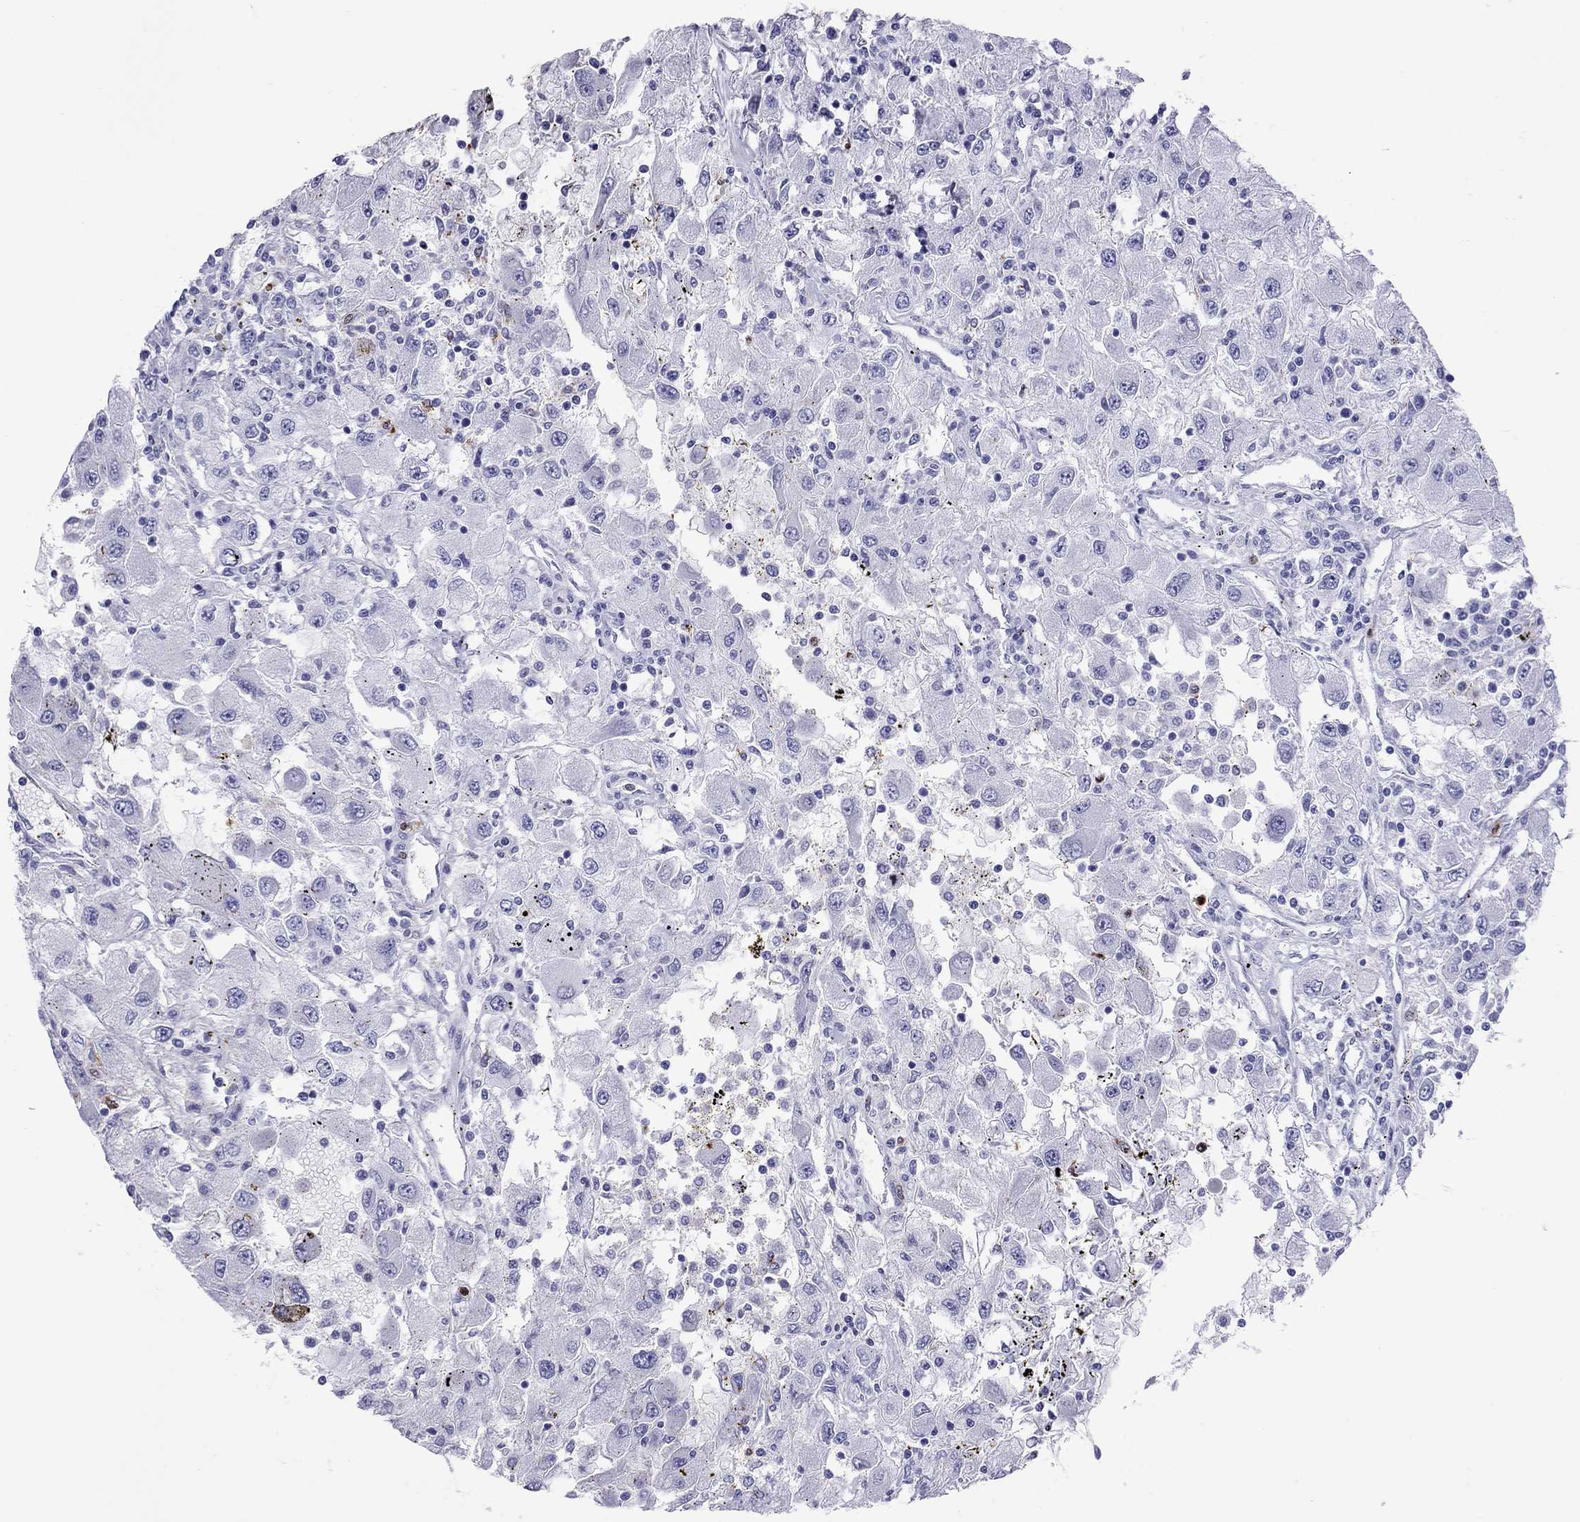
{"staining": {"intensity": "negative", "quantity": "none", "location": "none"}, "tissue": "renal cancer", "cell_type": "Tumor cells", "image_type": "cancer", "snomed": [{"axis": "morphology", "description": "Adenocarcinoma, NOS"}, {"axis": "topography", "description": "Kidney"}], "caption": "Adenocarcinoma (renal) stained for a protein using IHC shows no positivity tumor cells.", "gene": "SLAMF1", "patient": {"sex": "female", "age": 67}}